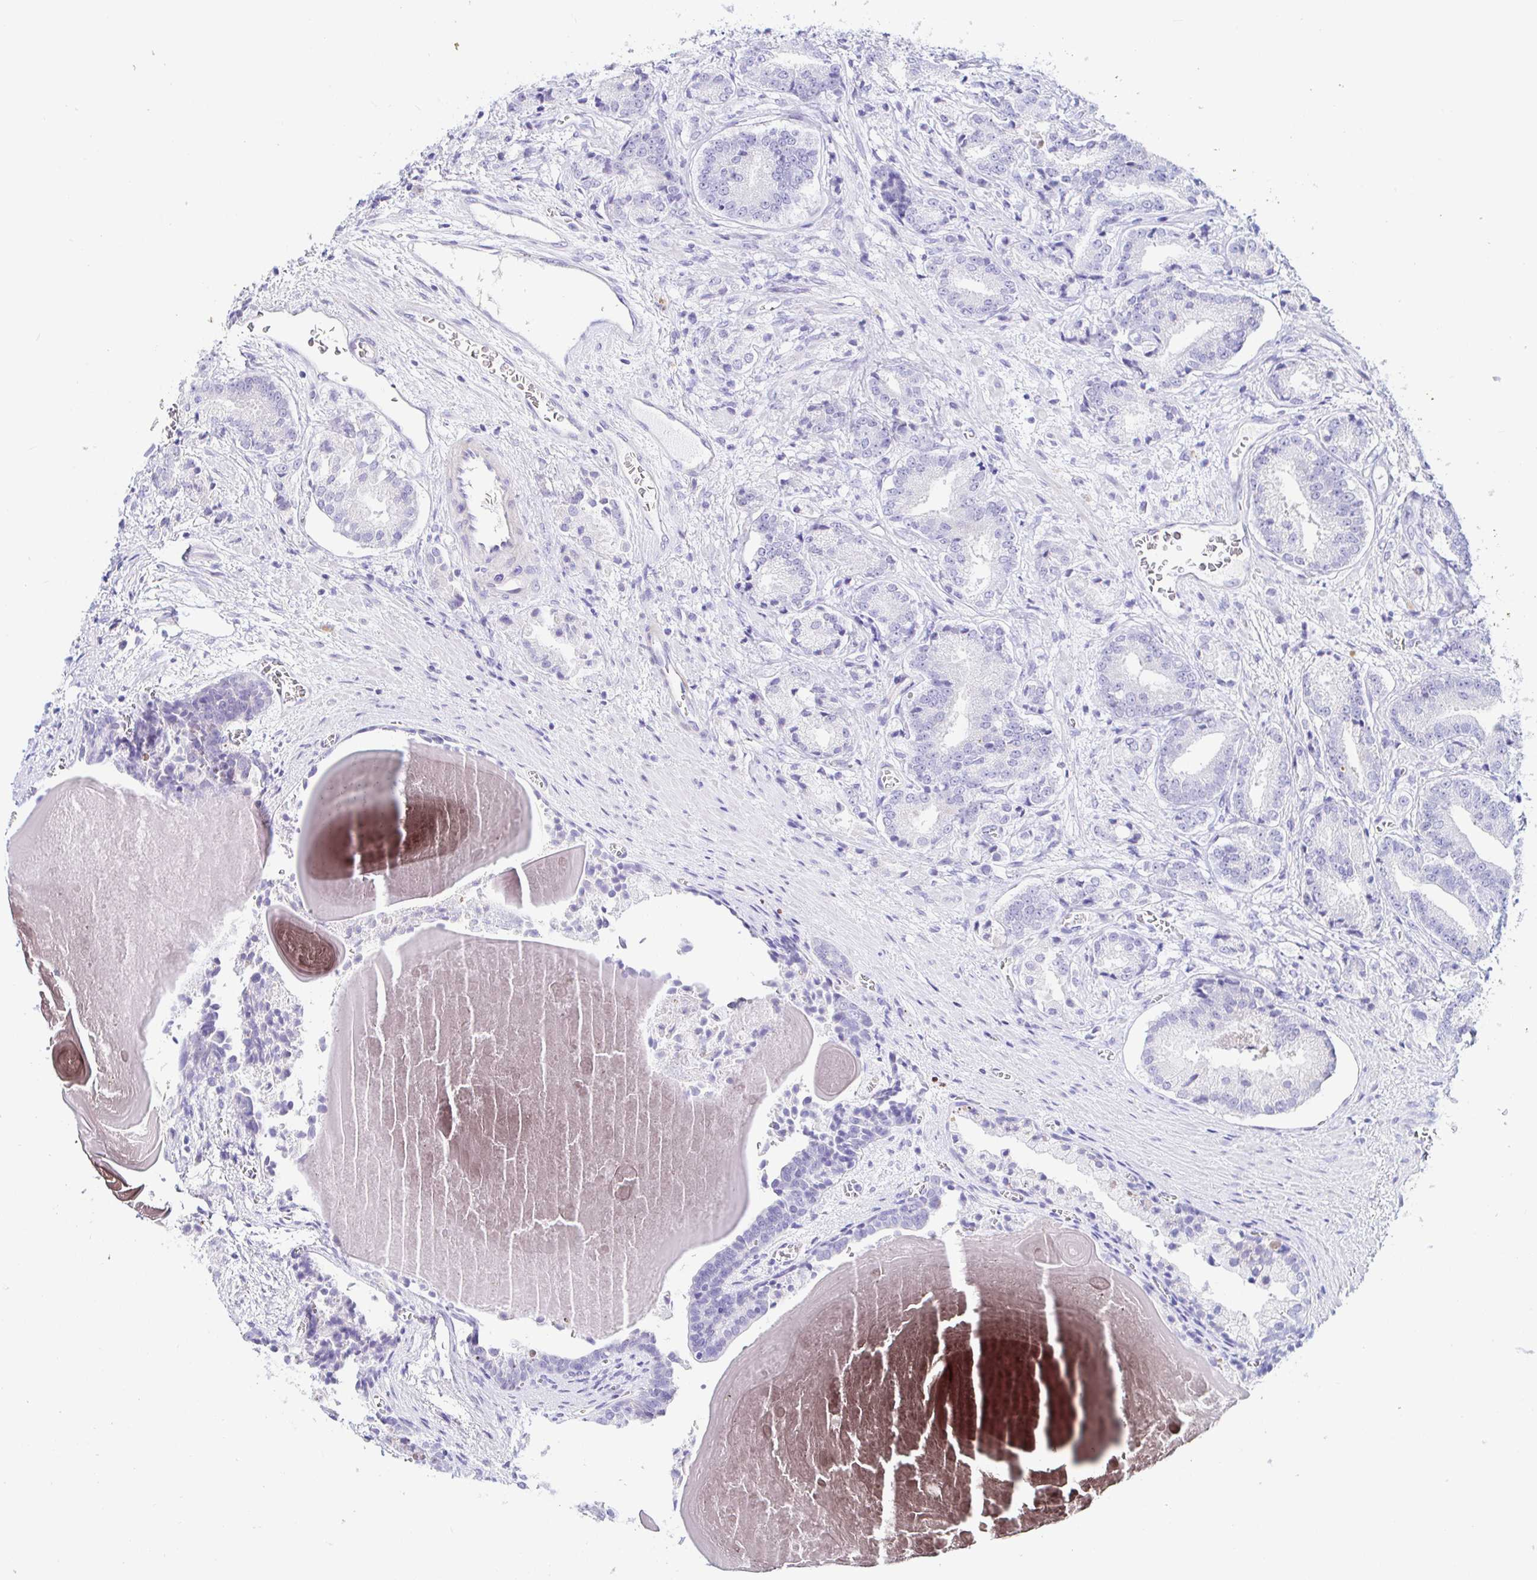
{"staining": {"intensity": "negative", "quantity": "none", "location": "none"}, "tissue": "prostate cancer", "cell_type": "Tumor cells", "image_type": "cancer", "snomed": [{"axis": "morphology", "description": "Adenocarcinoma, High grade"}, {"axis": "topography", "description": "Prostate and seminal vesicle, NOS"}], "caption": "An immunohistochemistry (IHC) micrograph of prostate cancer is shown. There is no staining in tumor cells of prostate cancer. Brightfield microscopy of immunohistochemistry stained with DAB (3,3'-diaminobenzidine) (brown) and hematoxylin (blue), captured at high magnification.", "gene": "PINLYP", "patient": {"sex": "male", "age": 61}}